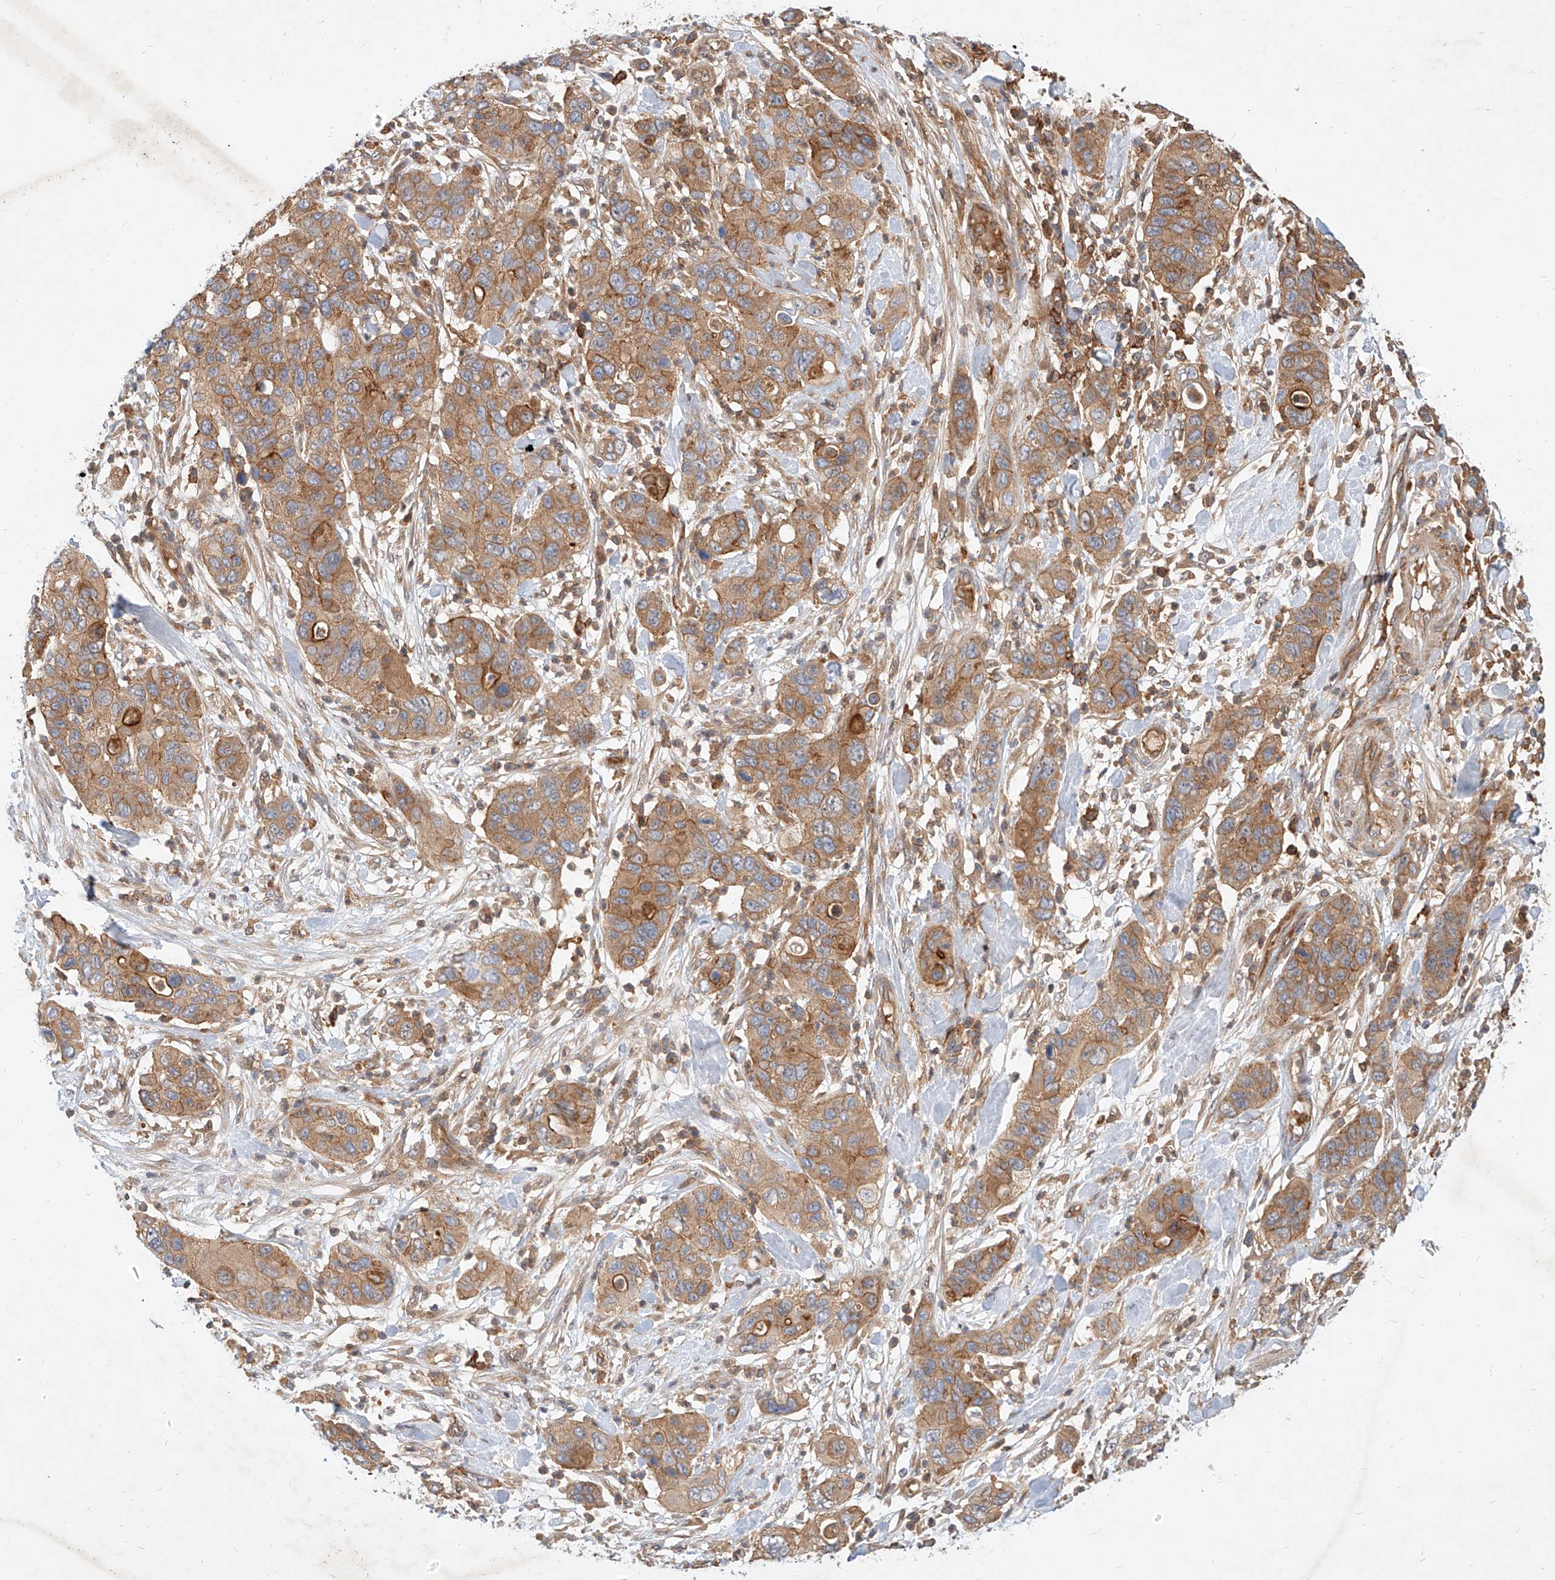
{"staining": {"intensity": "moderate", "quantity": ">75%", "location": "cytoplasmic/membranous"}, "tissue": "pancreatic cancer", "cell_type": "Tumor cells", "image_type": "cancer", "snomed": [{"axis": "morphology", "description": "Adenocarcinoma, NOS"}, {"axis": "topography", "description": "Pancreas"}], "caption": "The photomicrograph exhibits immunohistochemical staining of pancreatic cancer. There is moderate cytoplasmic/membranous positivity is identified in about >75% of tumor cells.", "gene": "NFAM1", "patient": {"sex": "female", "age": 71}}